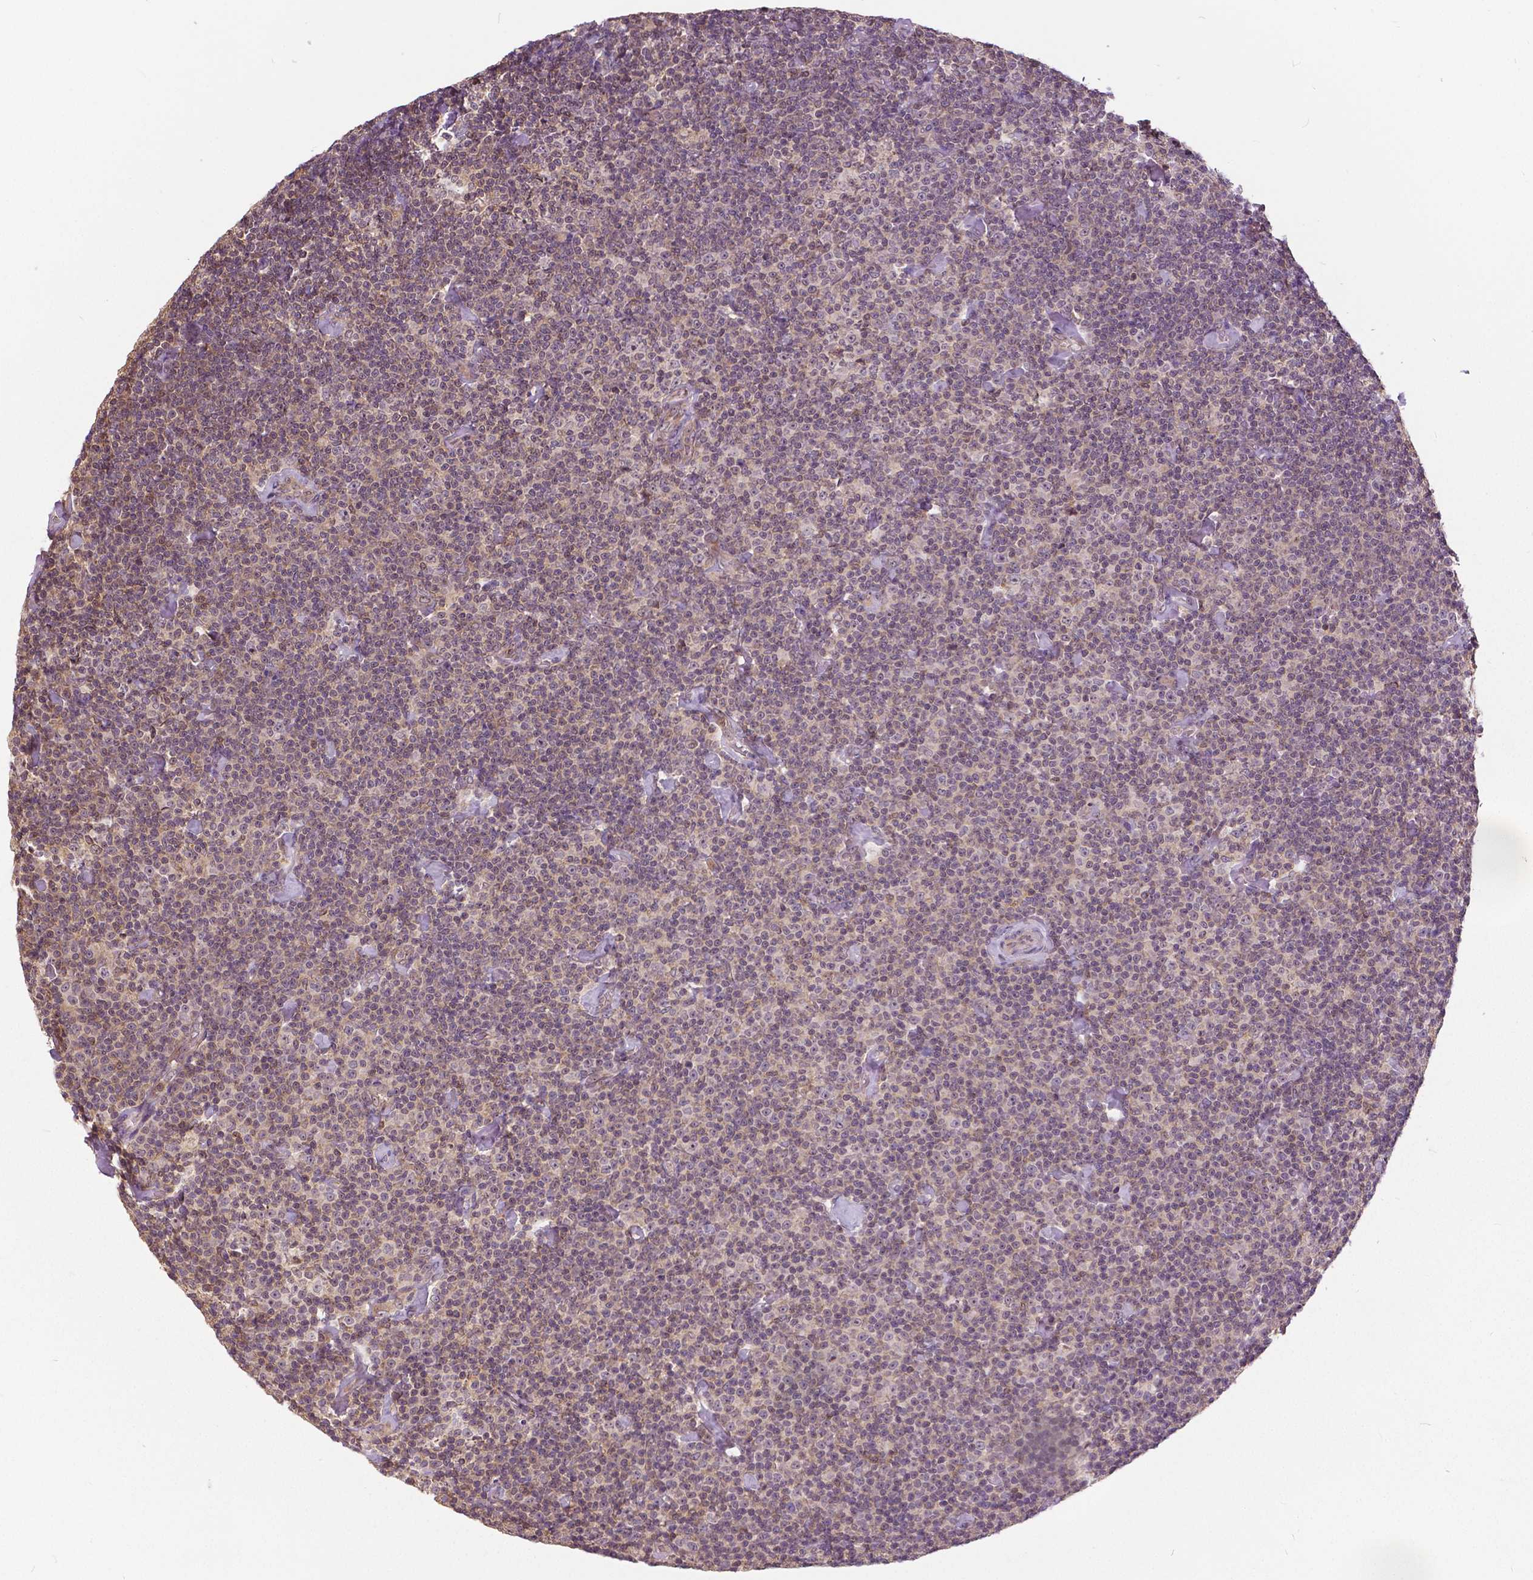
{"staining": {"intensity": "negative", "quantity": "none", "location": "none"}, "tissue": "lymphoma", "cell_type": "Tumor cells", "image_type": "cancer", "snomed": [{"axis": "morphology", "description": "Malignant lymphoma, non-Hodgkin's type, Low grade"}, {"axis": "topography", "description": "Lymph node"}], "caption": "Immunohistochemistry photomicrograph of lymphoma stained for a protein (brown), which shows no expression in tumor cells.", "gene": "ANXA13", "patient": {"sex": "male", "age": 81}}